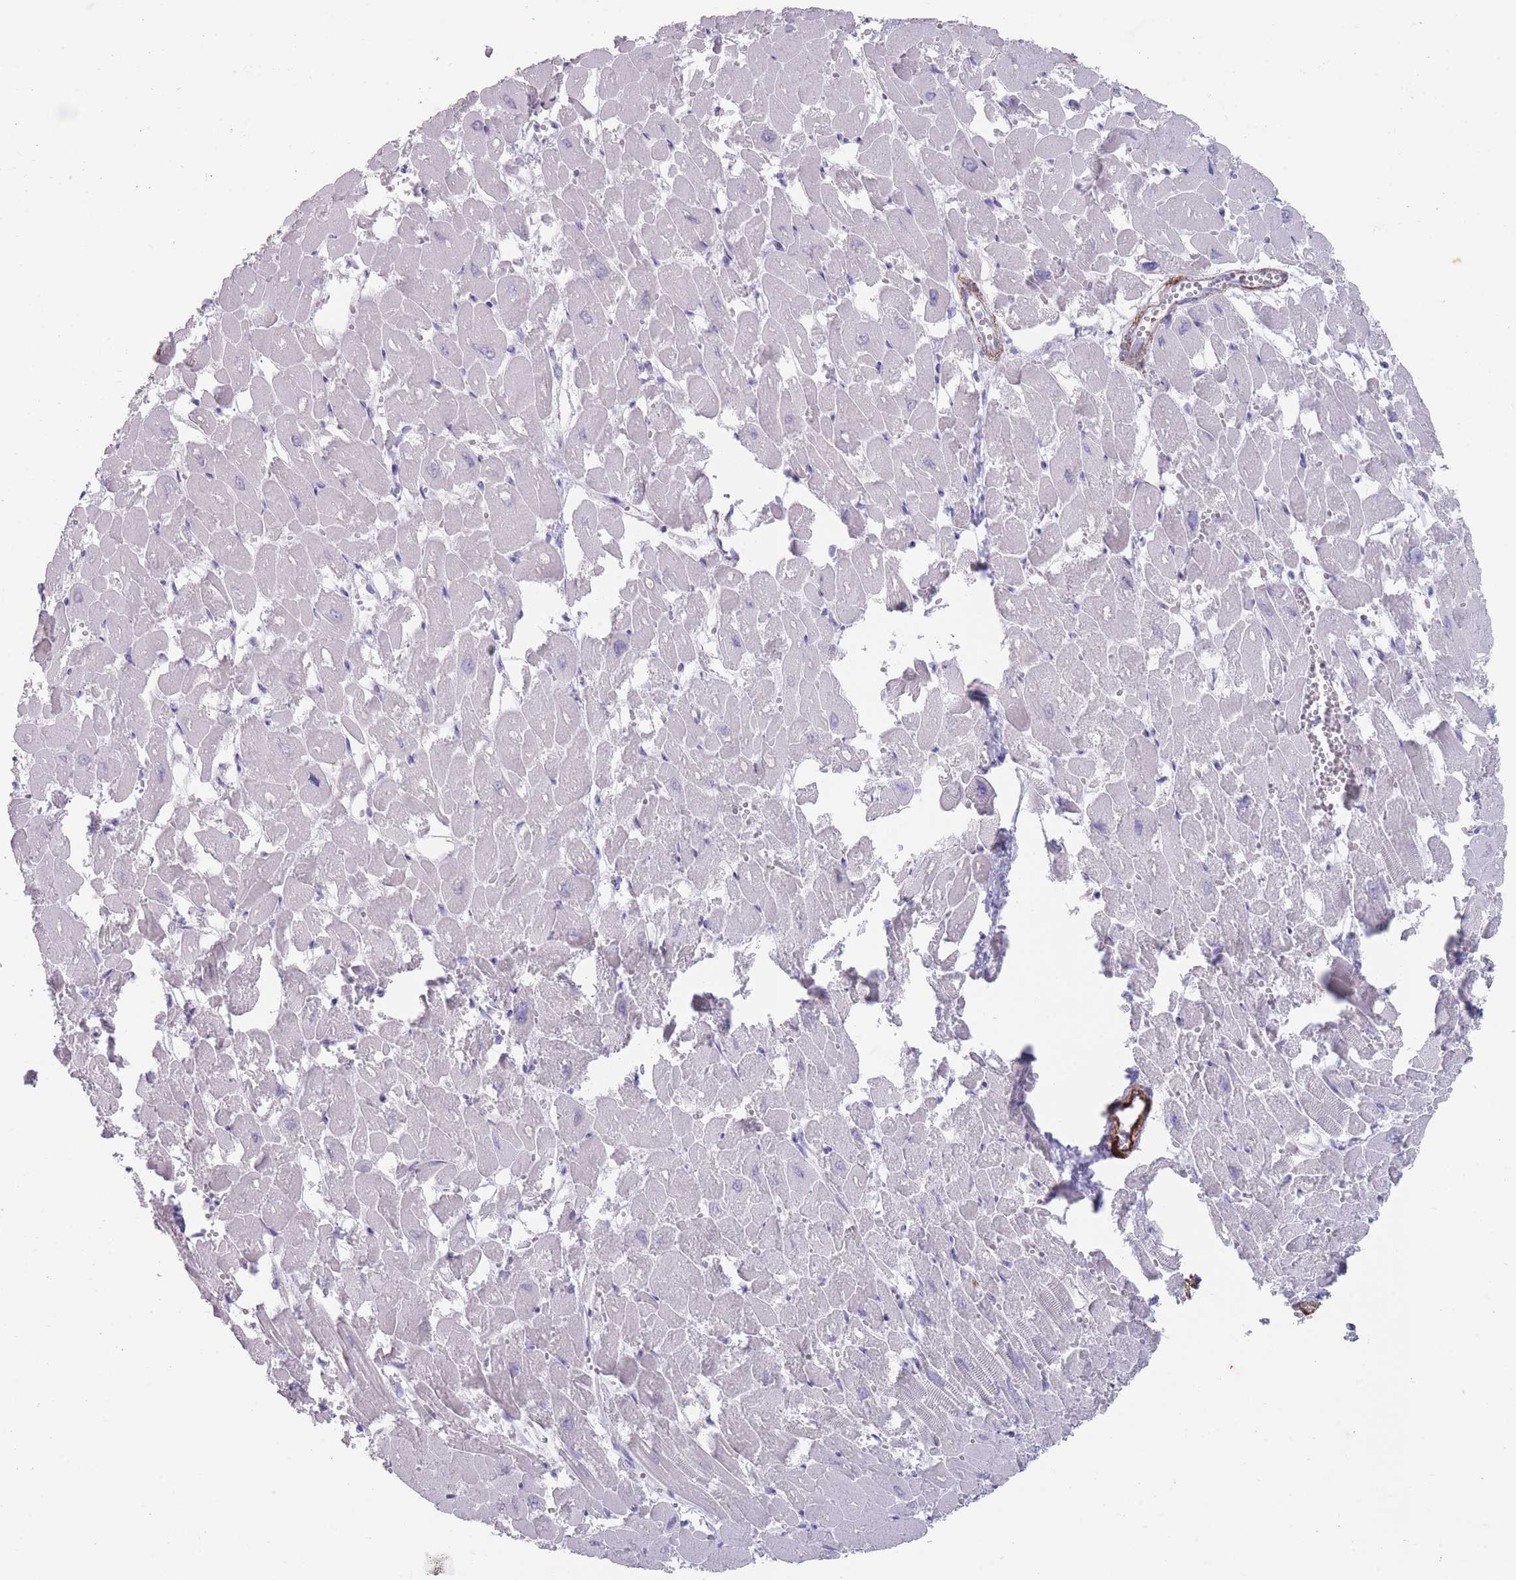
{"staining": {"intensity": "negative", "quantity": "none", "location": "none"}, "tissue": "heart muscle", "cell_type": "Cardiomyocytes", "image_type": "normal", "snomed": [{"axis": "morphology", "description": "Normal tissue, NOS"}, {"axis": "topography", "description": "Heart"}], "caption": "Human heart muscle stained for a protein using immunohistochemistry (IHC) exhibits no positivity in cardiomyocytes.", "gene": "RHBG", "patient": {"sex": "male", "age": 54}}